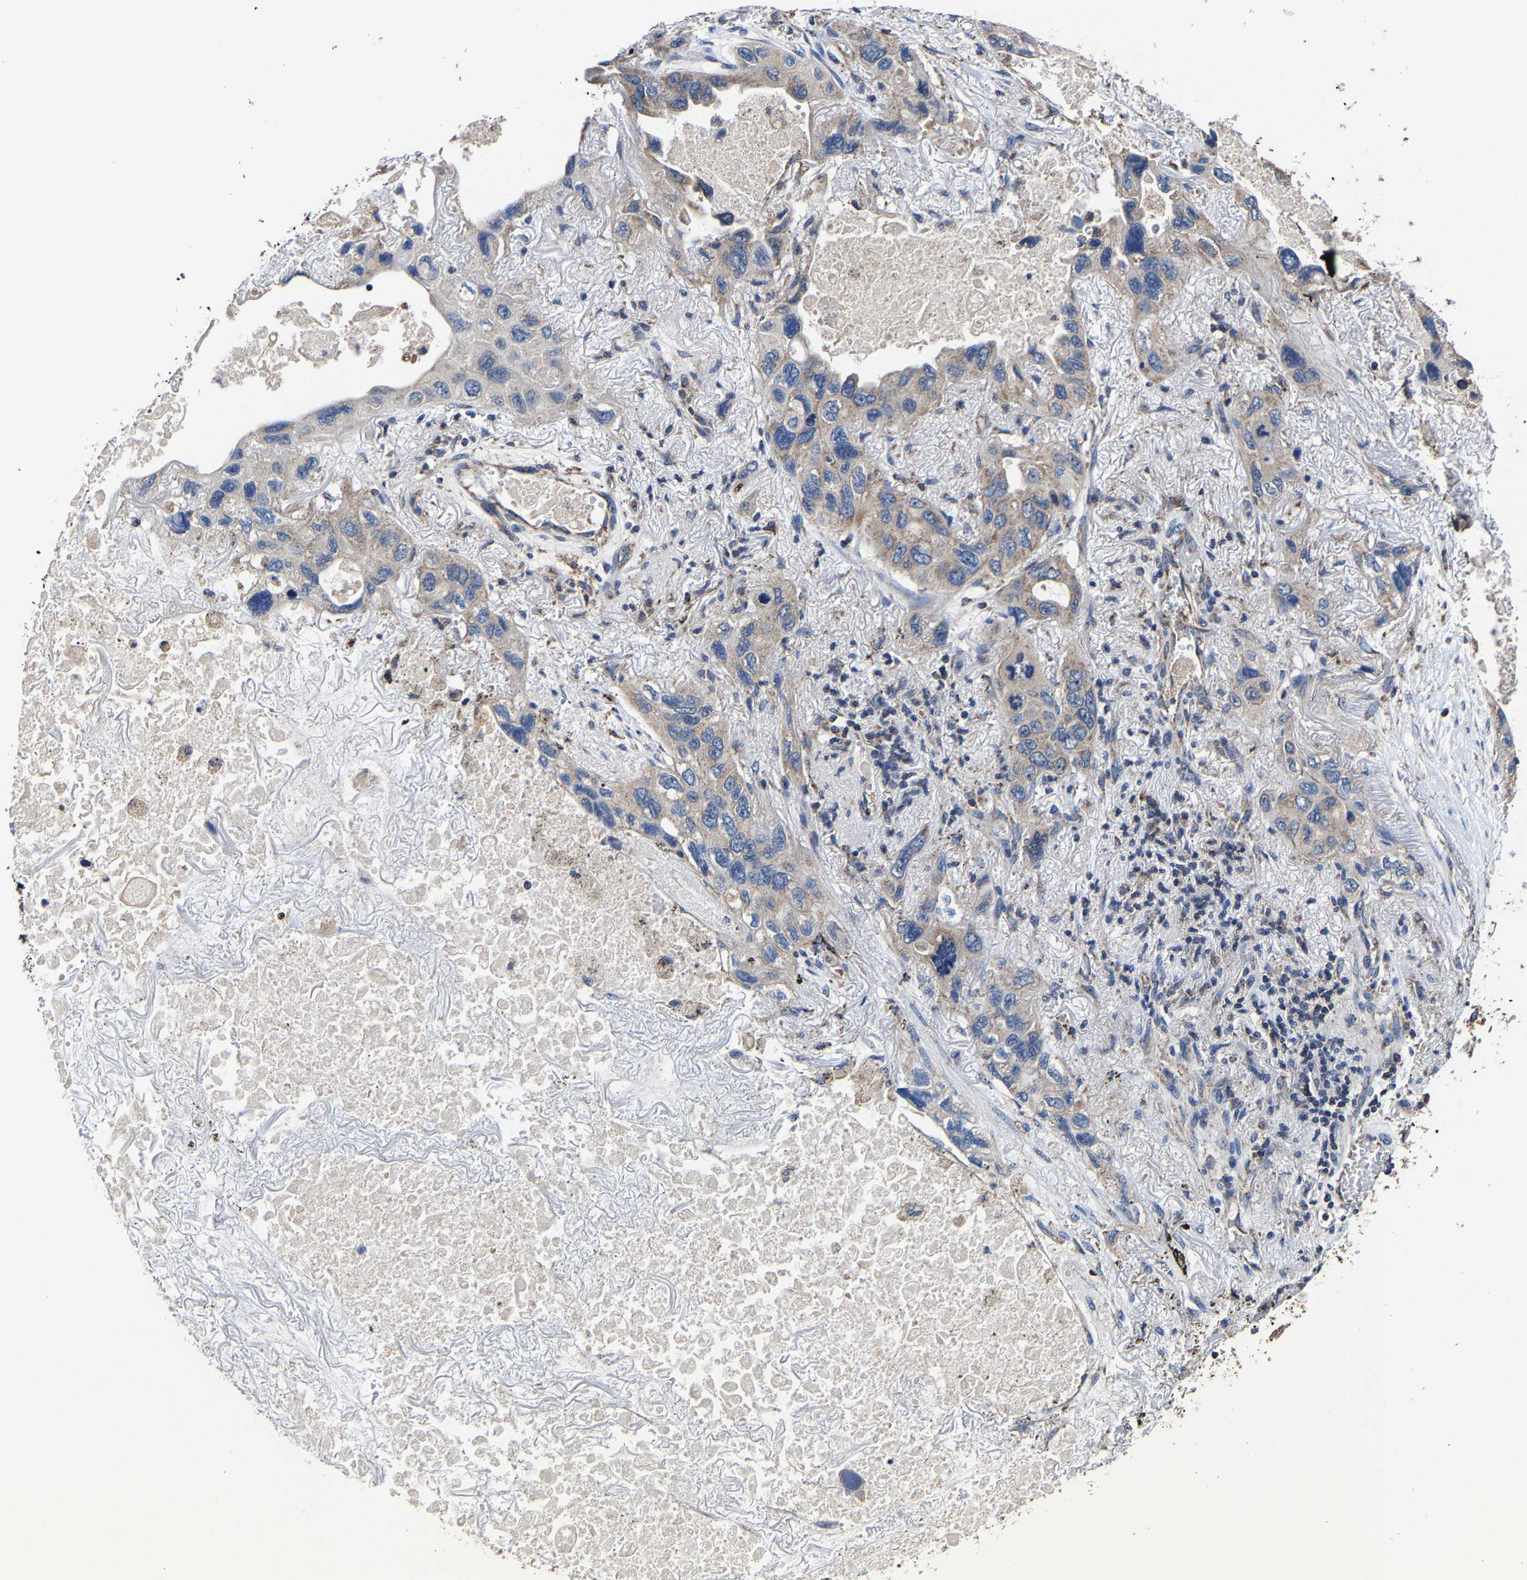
{"staining": {"intensity": "weak", "quantity": "25%-75%", "location": "cytoplasmic/membranous"}, "tissue": "lung cancer", "cell_type": "Tumor cells", "image_type": "cancer", "snomed": [{"axis": "morphology", "description": "Squamous cell carcinoma, NOS"}, {"axis": "topography", "description": "Lung"}], "caption": "Protein staining of lung cancer (squamous cell carcinoma) tissue reveals weak cytoplasmic/membranous staining in about 25%-75% of tumor cells.", "gene": "ZCCHC7", "patient": {"sex": "female", "age": 73}}